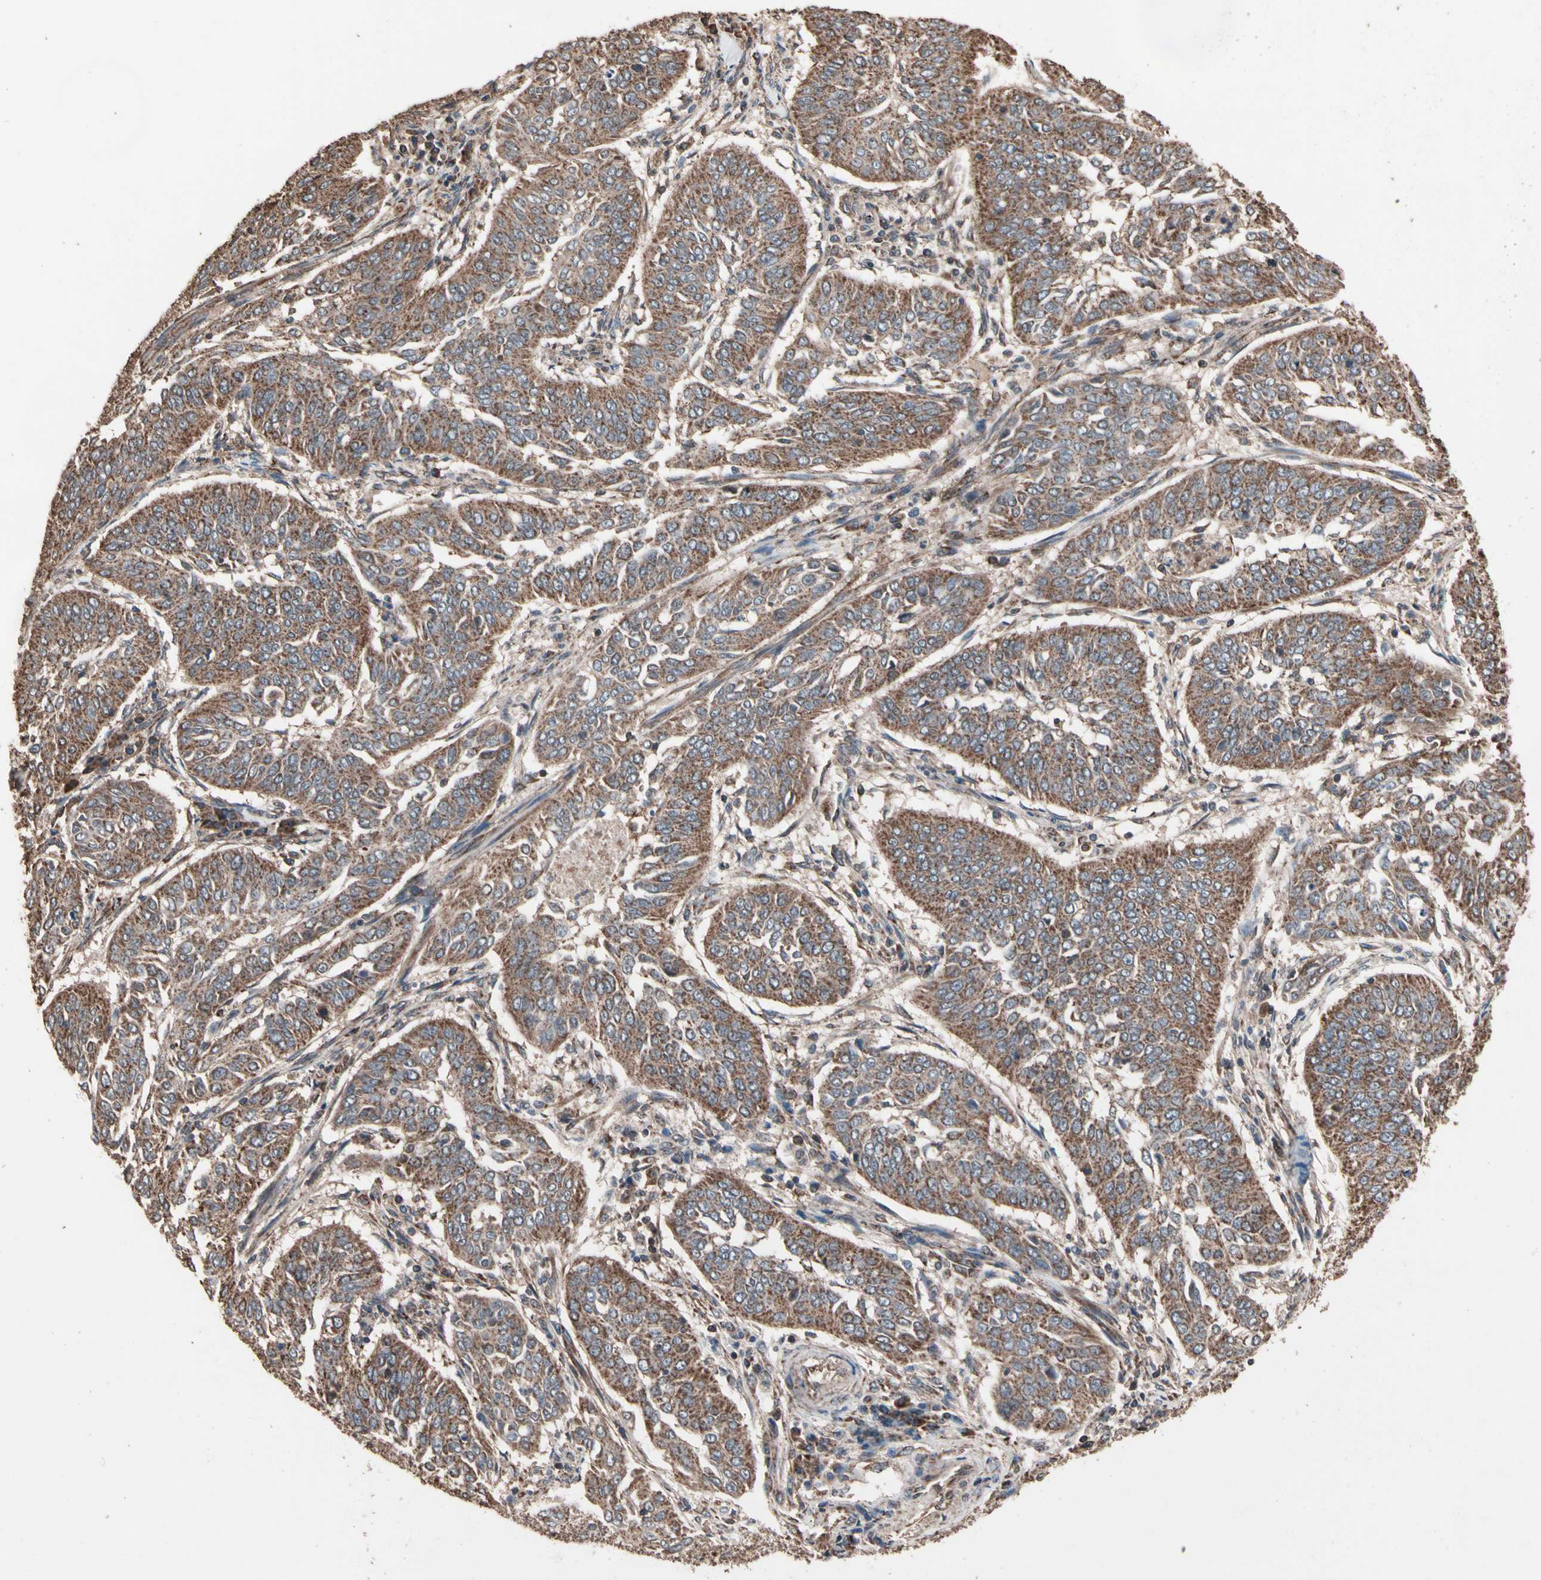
{"staining": {"intensity": "moderate", "quantity": ">75%", "location": "cytoplasmic/membranous"}, "tissue": "cervical cancer", "cell_type": "Tumor cells", "image_type": "cancer", "snomed": [{"axis": "morphology", "description": "Normal tissue, NOS"}, {"axis": "morphology", "description": "Squamous cell carcinoma, NOS"}, {"axis": "topography", "description": "Cervix"}], "caption": "Immunohistochemistry (DAB (3,3'-diaminobenzidine)) staining of human cervical cancer displays moderate cytoplasmic/membranous protein expression in approximately >75% of tumor cells. The protein of interest is stained brown, and the nuclei are stained in blue (DAB (3,3'-diaminobenzidine) IHC with brightfield microscopy, high magnification).", "gene": "MRPL2", "patient": {"sex": "female", "age": 39}}